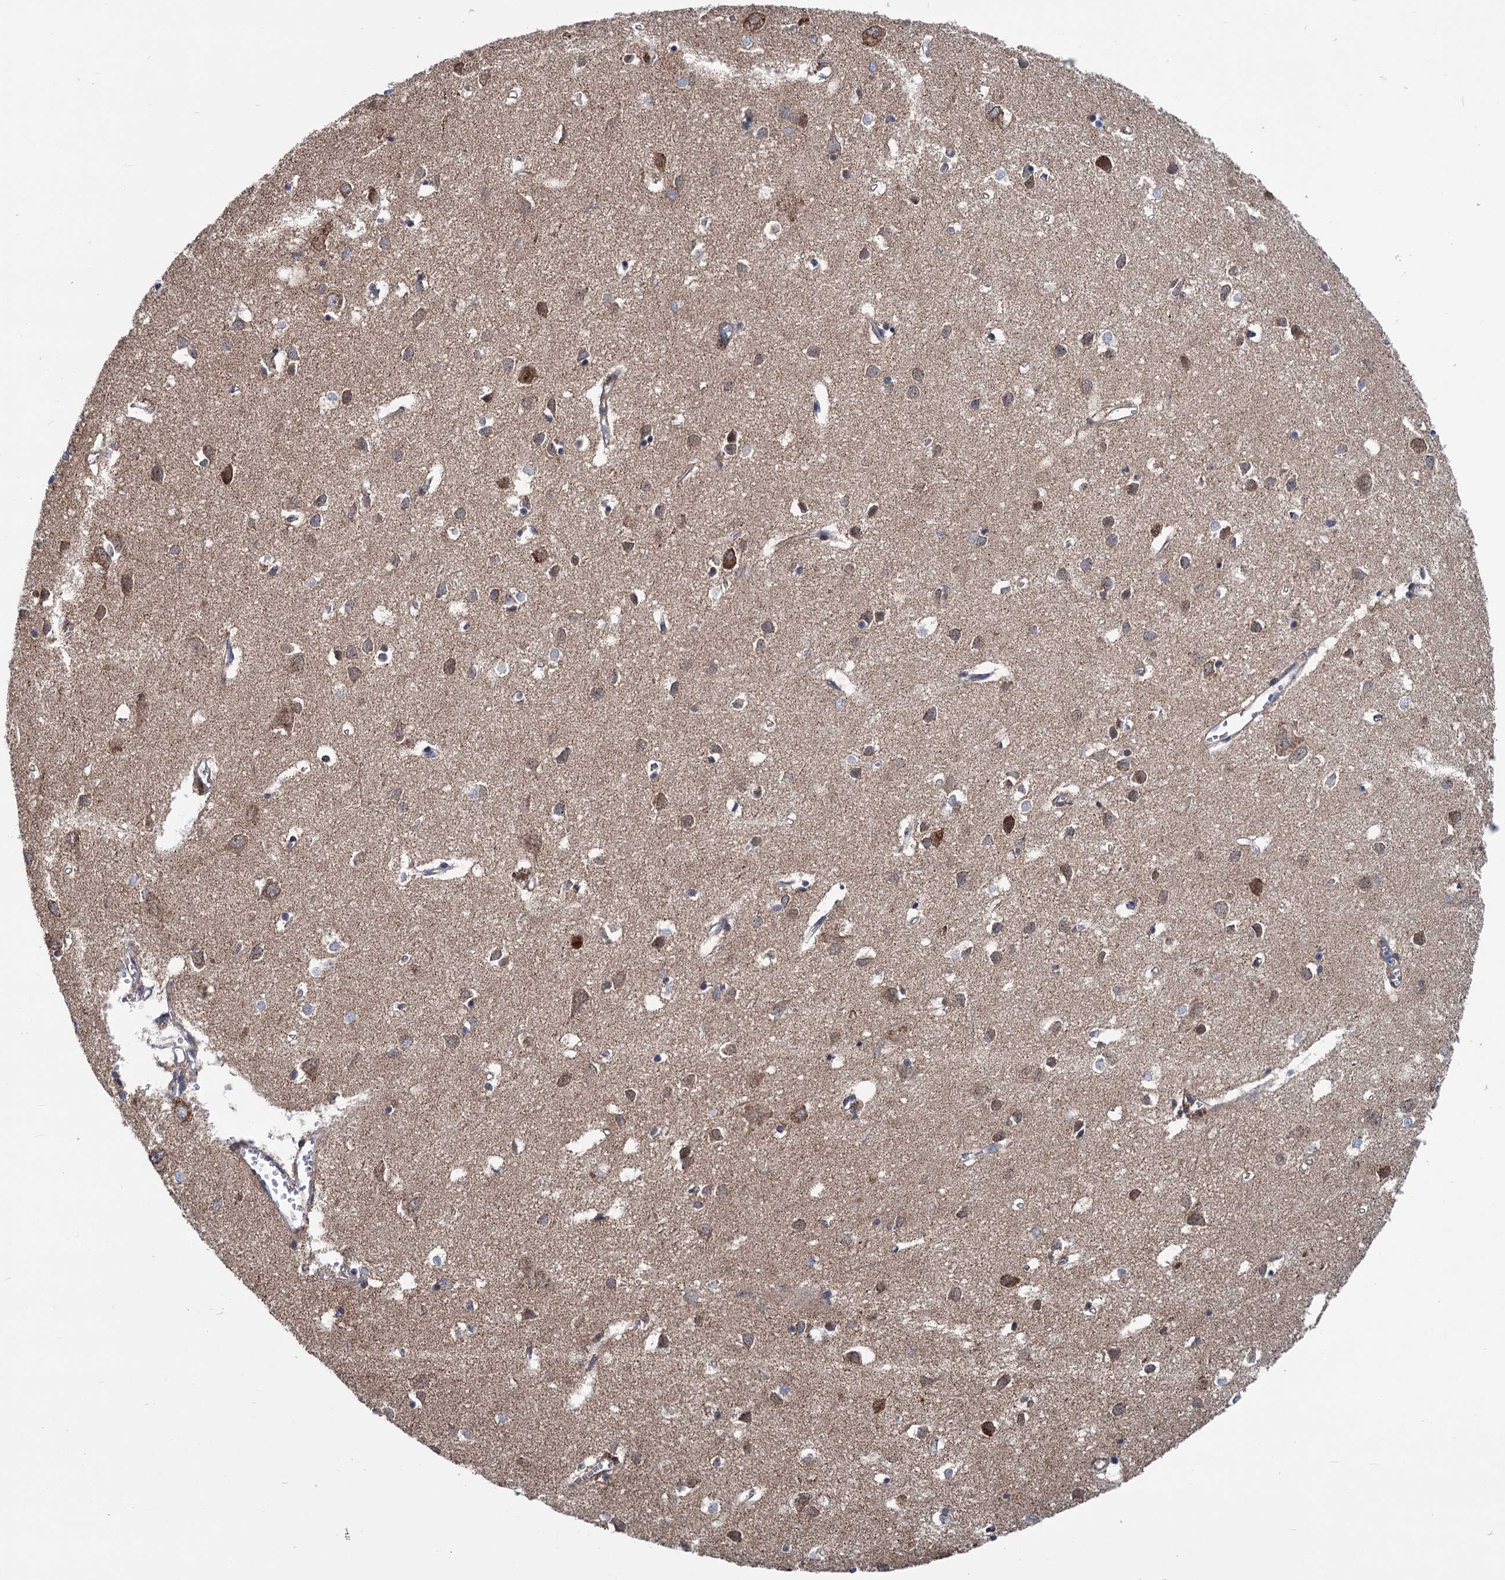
{"staining": {"intensity": "negative", "quantity": "none", "location": "none"}, "tissue": "cerebral cortex", "cell_type": "Endothelial cells", "image_type": "normal", "snomed": [{"axis": "morphology", "description": "Normal tissue, NOS"}, {"axis": "topography", "description": "Cerebral cortex"}], "caption": "Immunohistochemistry (IHC) image of benign human cerebral cortex stained for a protein (brown), which displays no staining in endothelial cells. (Brightfield microscopy of DAB immunohistochemistry (IHC) at high magnification).", "gene": "MORN3", "patient": {"sex": "female", "age": 64}}